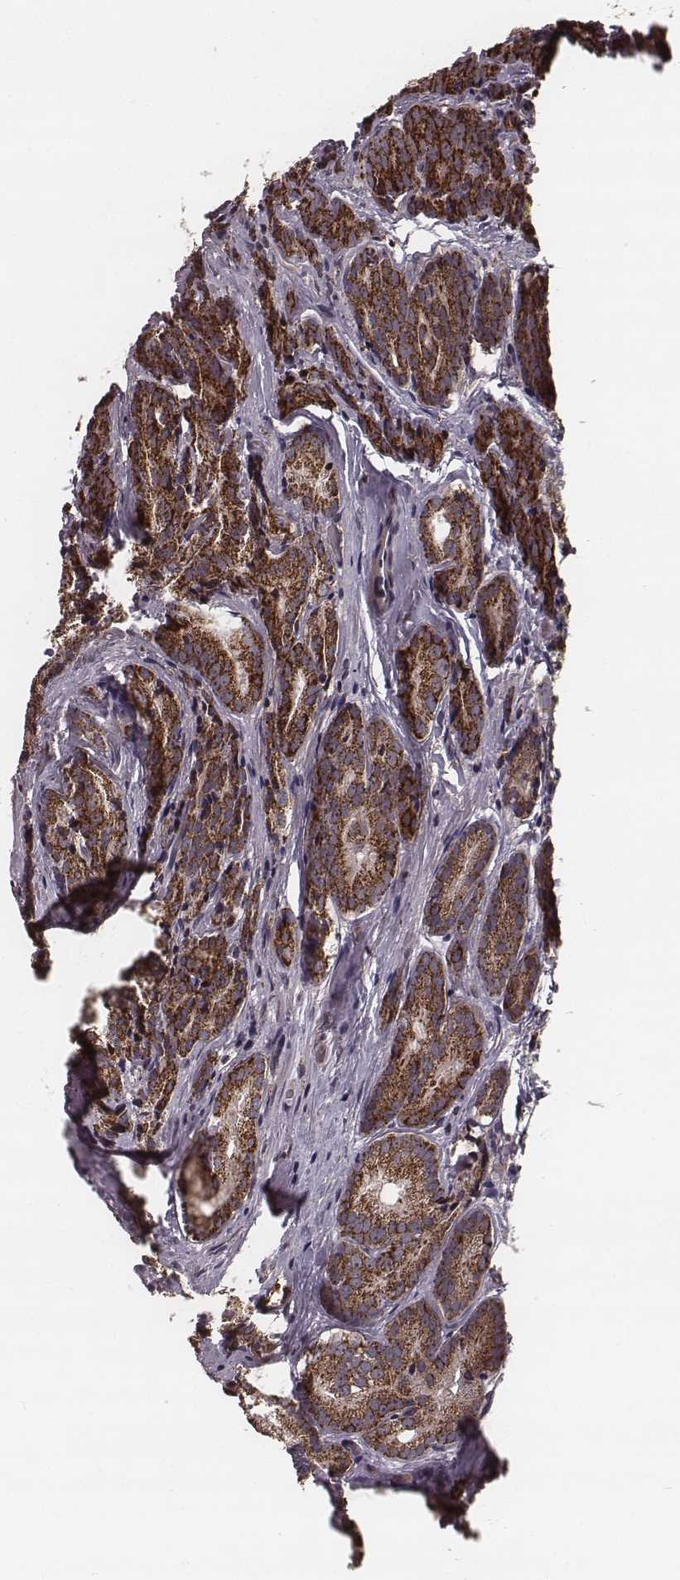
{"staining": {"intensity": "strong", "quantity": ">75%", "location": "cytoplasmic/membranous"}, "tissue": "prostate cancer", "cell_type": "Tumor cells", "image_type": "cancer", "snomed": [{"axis": "morphology", "description": "Adenocarcinoma, NOS"}, {"axis": "topography", "description": "Prostate"}], "caption": "Prostate cancer (adenocarcinoma) stained for a protein reveals strong cytoplasmic/membranous positivity in tumor cells.", "gene": "ZDHHC21", "patient": {"sex": "male", "age": 71}}